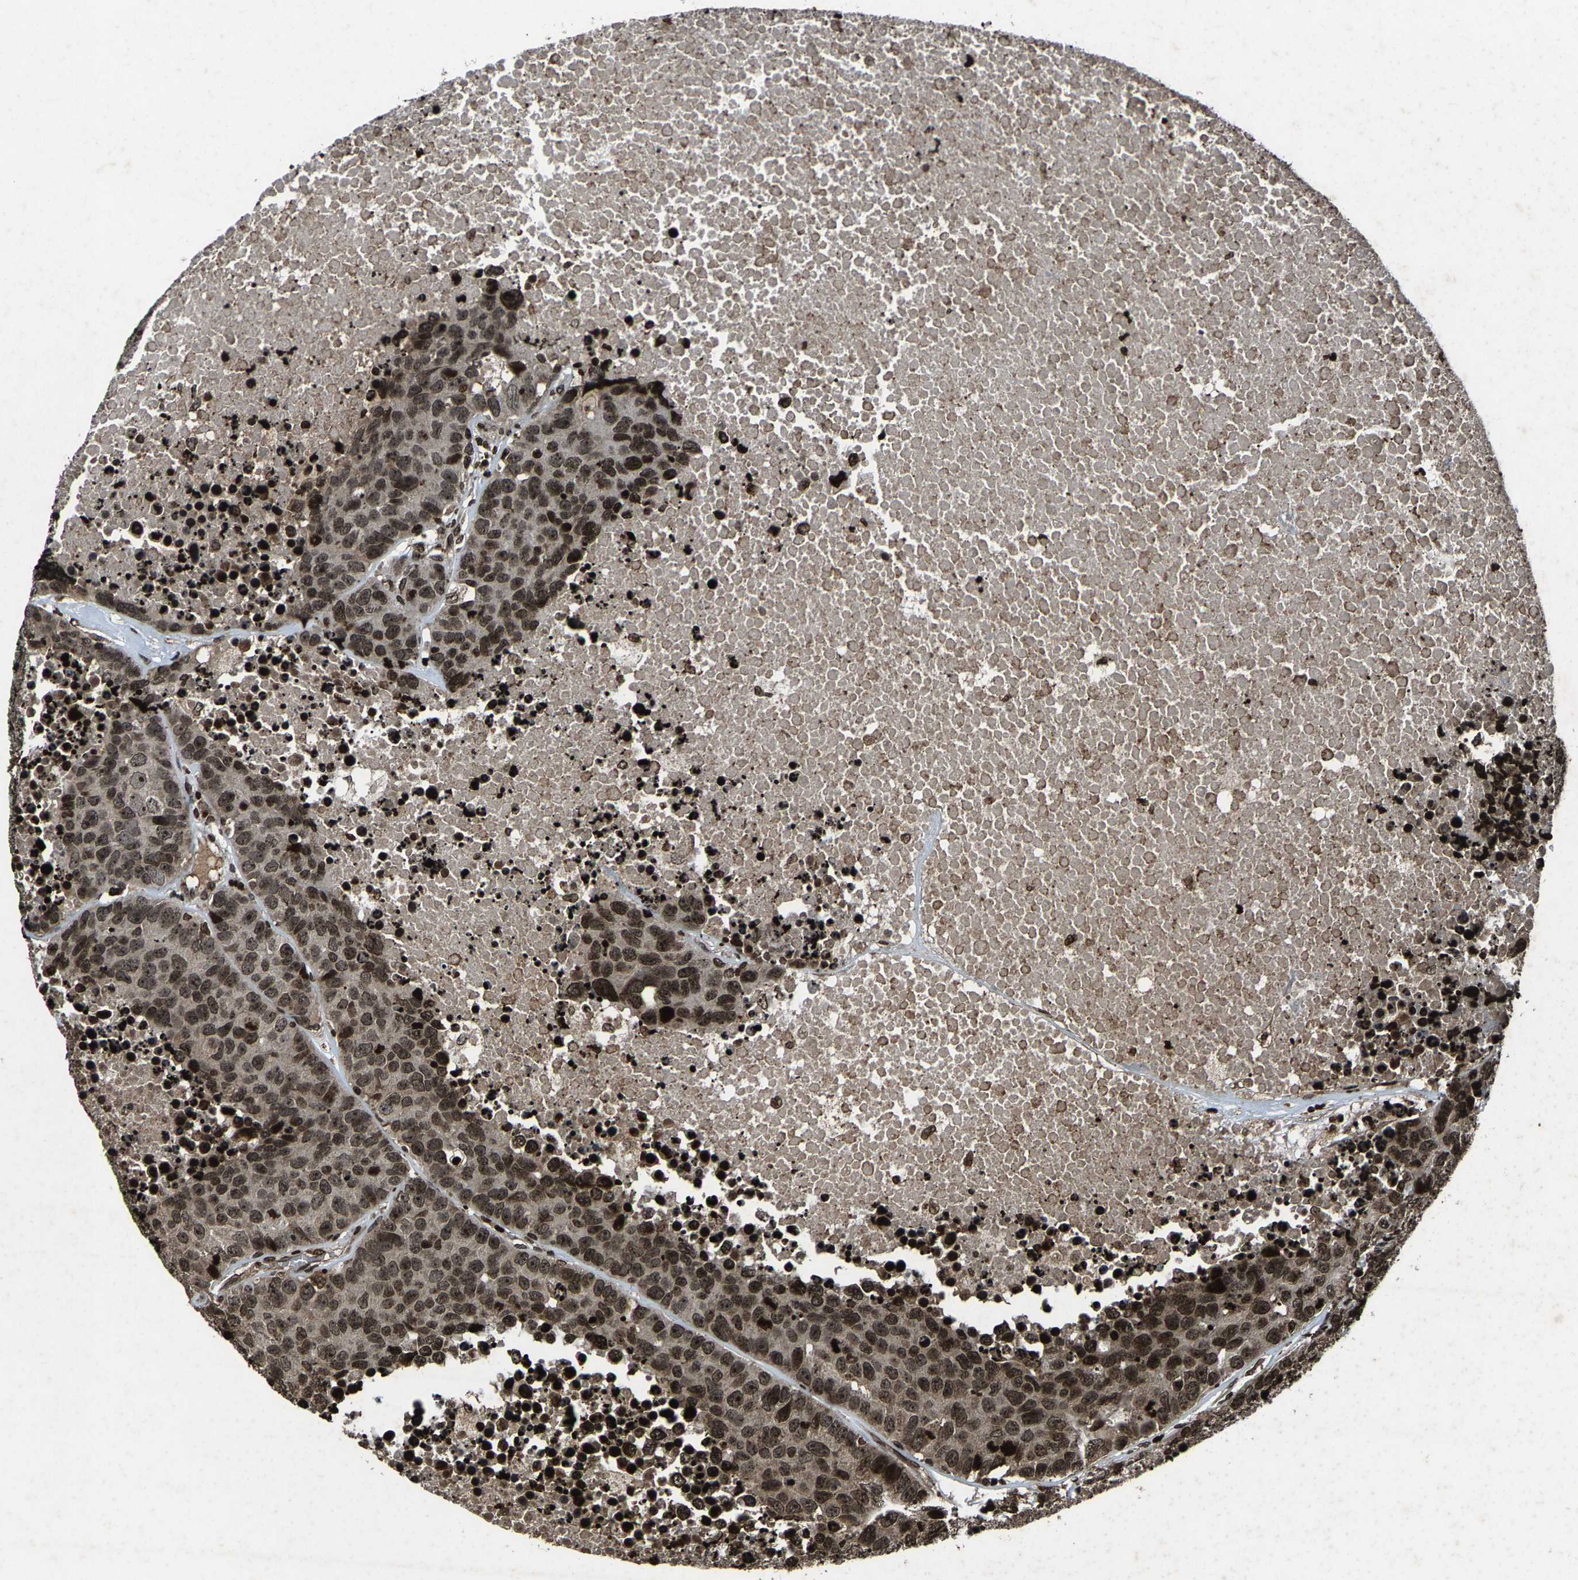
{"staining": {"intensity": "moderate", "quantity": ">75%", "location": "nuclear"}, "tissue": "carcinoid", "cell_type": "Tumor cells", "image_type": "cancer", "snomed": [{"axis": "morphology", "description": "Carcinoid, malignant, NOS"}, {"axis": "topography", "description": "Lung"}], "caption": "Brown immunohistochemical staining in human carcinoid demonstrates moderate nuclear expression in about >75% of tumor cells. (IHC, brightfield microscopy, high magnification).", "gene": "H4C1", "patient": {"sex": "male", "age": 60}}